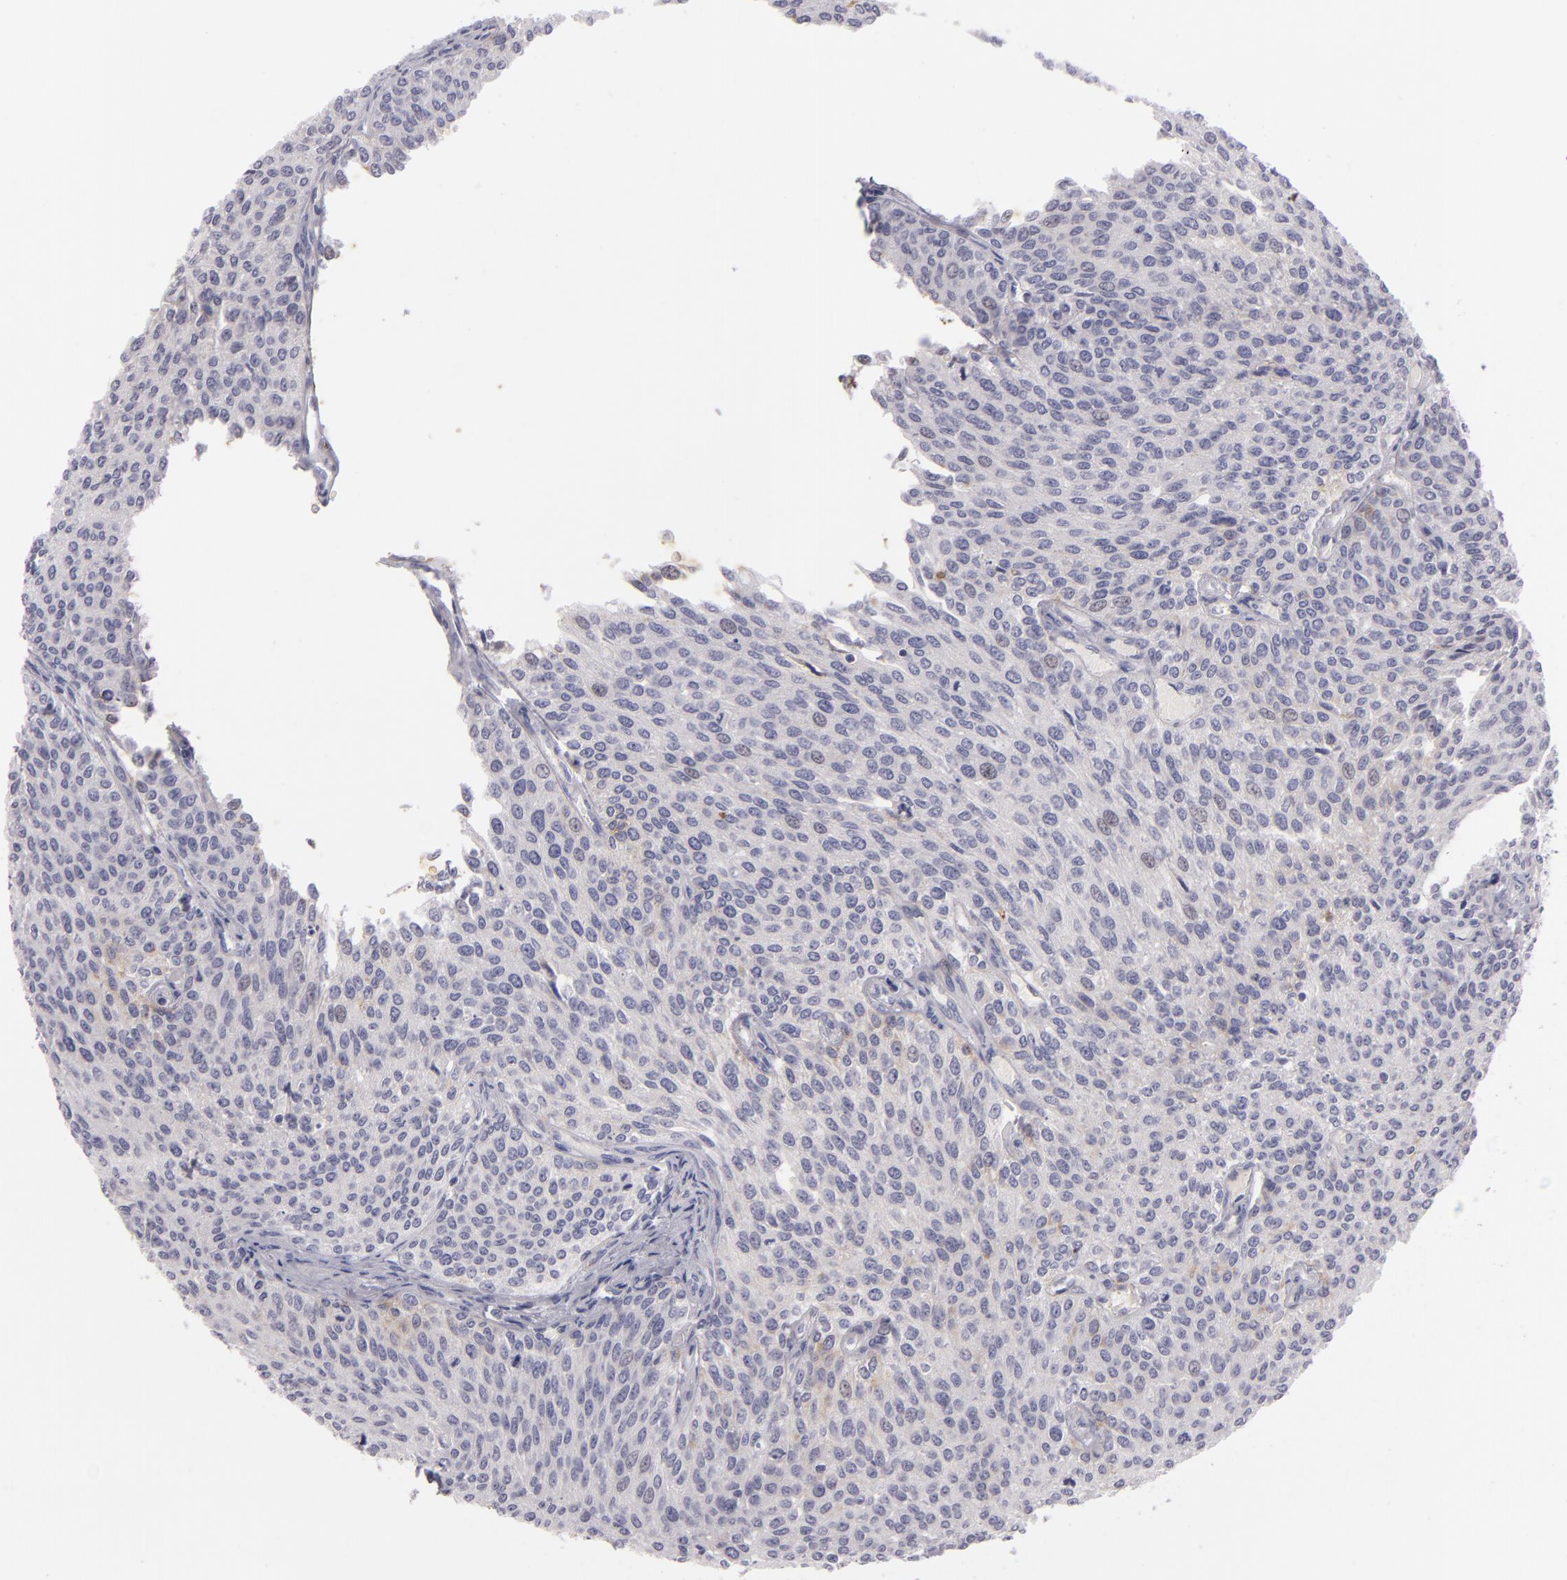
{"staining": {"intensity": "weak", "quantity": "25%-75%", "location": "cytoplasmic/membranous"}, "tissue": "urothelial cancer", "cell_type": "Tumor cells", "image_type": "cancer", "snomed": [{"axis": "morphology", "description": "Urothelial carcinoma, Low grade"}, {"axis": "topography", "description": "Urinary bladder"}], "caption": "High-magnification brightfield microscopy of low-grade urothelial carcinoma stained with DAB (3,3'-diaminobenzidine) (brown) and counterstained with hematoxylin (blue). tumor cells exhibit weak cytoplasmic/membranous positivity is present in approximately25%-75% of cells.", "gene": "TNNC1", "patient": {"sex": "female", "age": 73}}